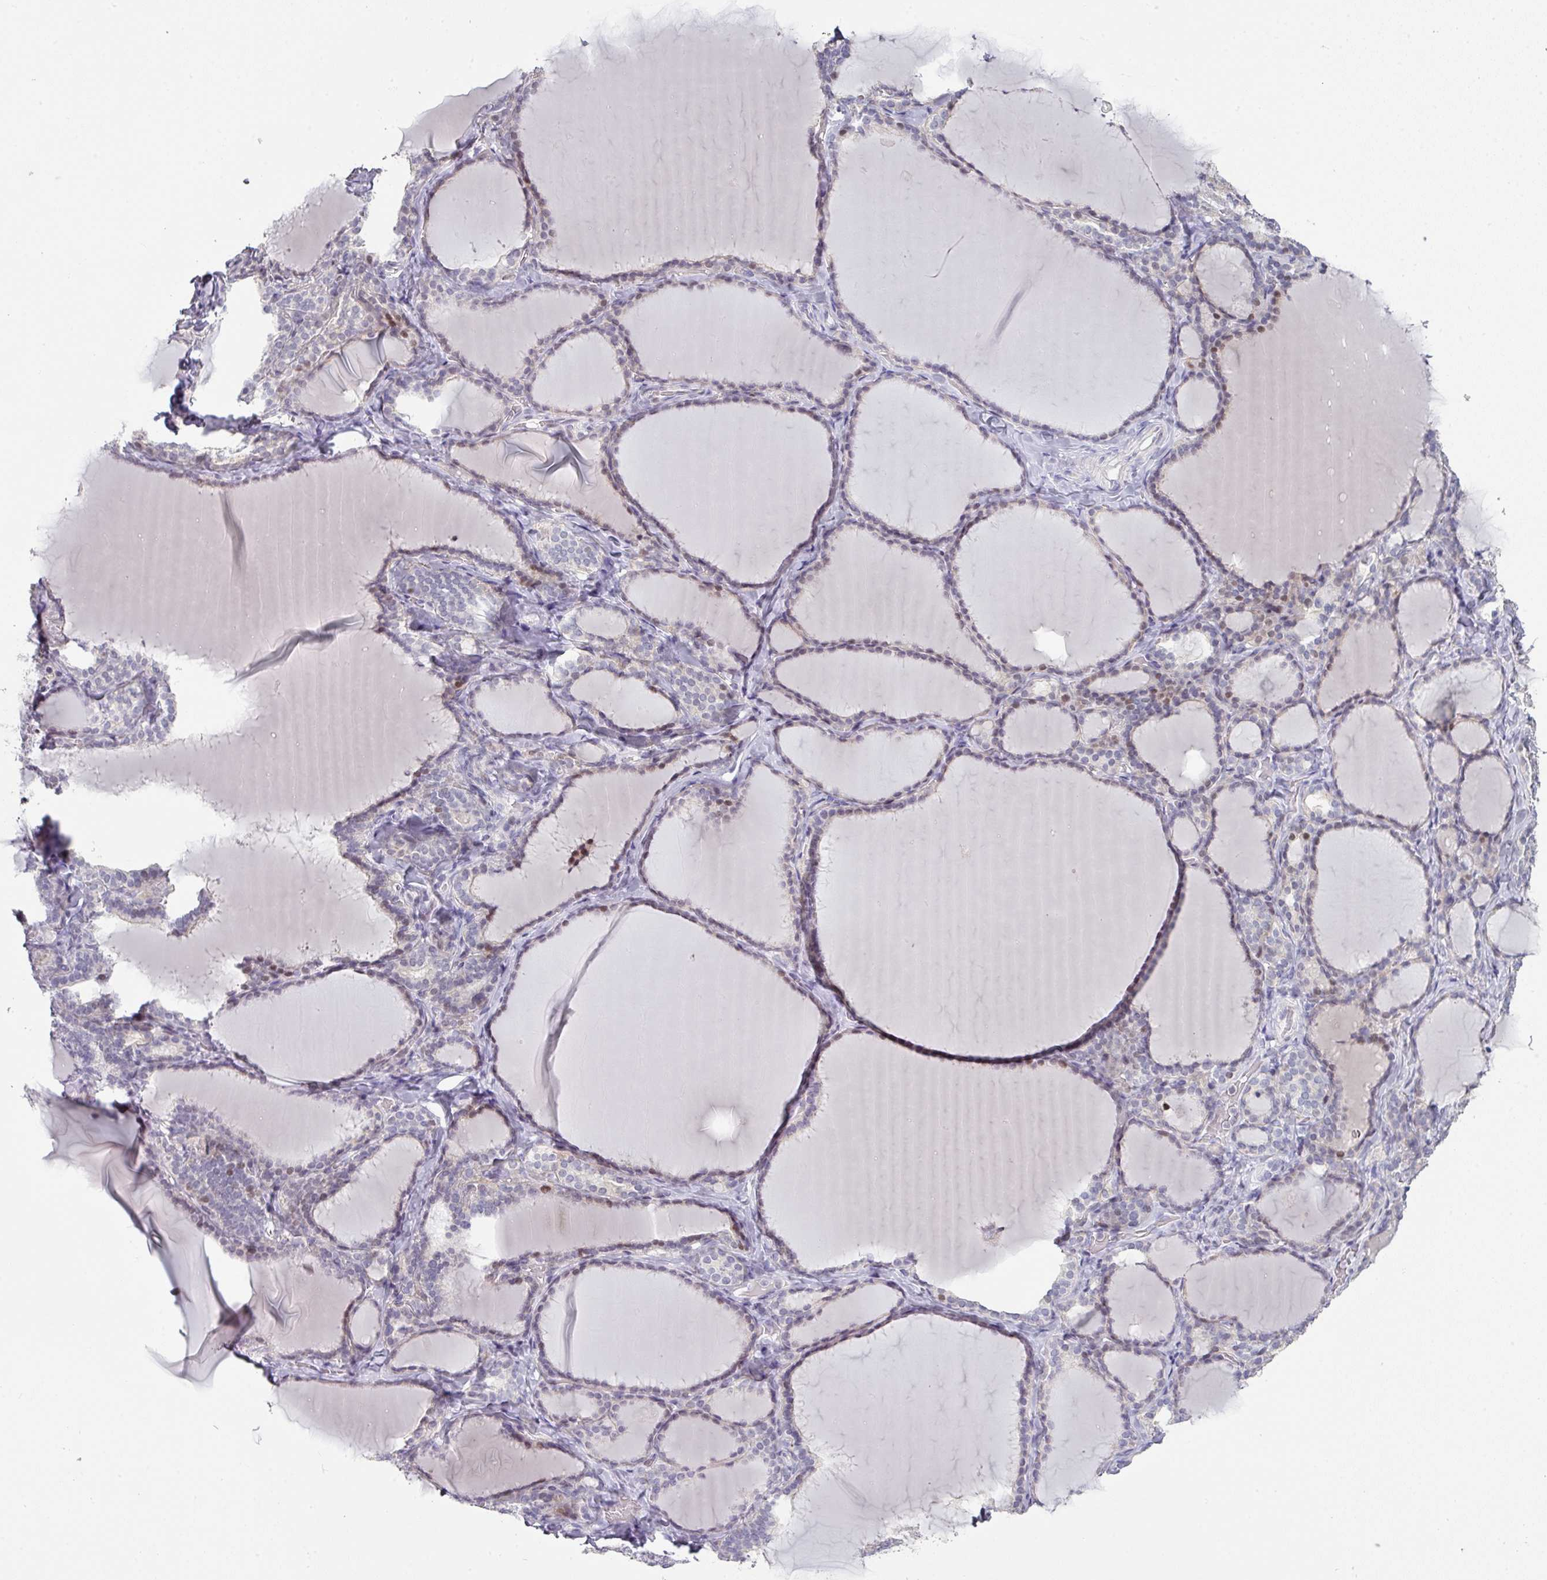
{"staining": {"intensity": "moderate", "quantity": "<25%", "location": "nuclear"}, "tissue": "thyroid gland", "cell_type": "Glandular cells", "image_type": "normal", "snomed": [{"axis": "morphology", "description": "Normal tissue, NOS"}, {"axis": "topography", "description": "Thyroid gland"}], "caption": "Immunohistochemical staining of normal thyroid gland demonstrates low levels of moderate nuclear staining in about <25% of glandular cells.", "gene": "GTF2H3", "patient": {"sex": "female", "age": 31}}